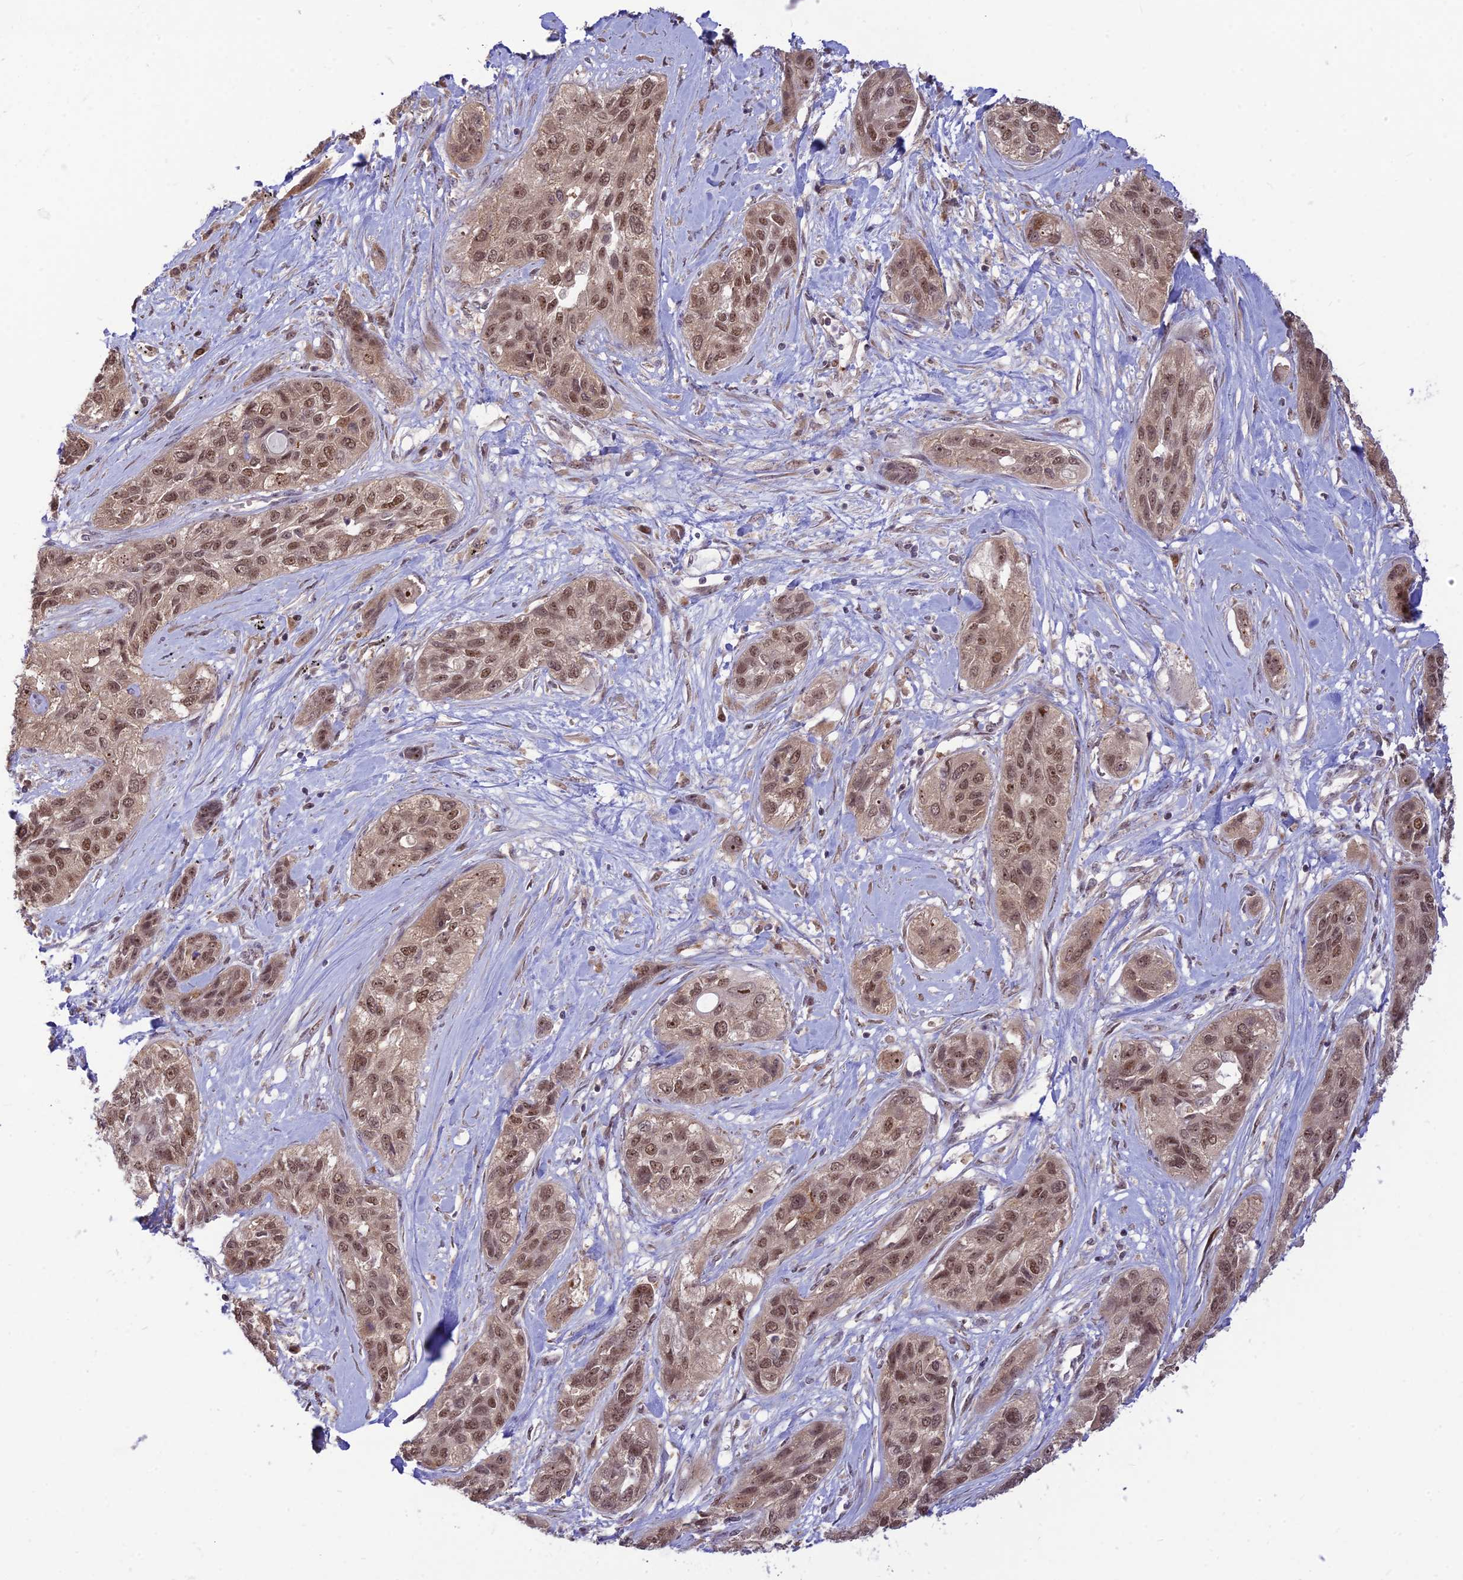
{"staining": {"intensity": "moderate", "quantity": ">75%", "location": "nuclear"}, "tissue": "lung cancer", "cell_type": "Tumor cells", "image_type": "cancer", "snomed": [{"axis": "morphology", "description": "Squamous cell carcinoma, NOS"}, {"axis": "topography", "description": "Lung"}], "caption": "Immunohistochemical staining of lung cancer (squamous cell carcinoma) demonstrates medium levels of moderate nuclear positivity in approximately >75% of tumor cells. (DAB IHC, brown staining for protein, blue staining for nuclei).", "gene": "ASPDH", "patient": {"sex": "female", "age": 70}}